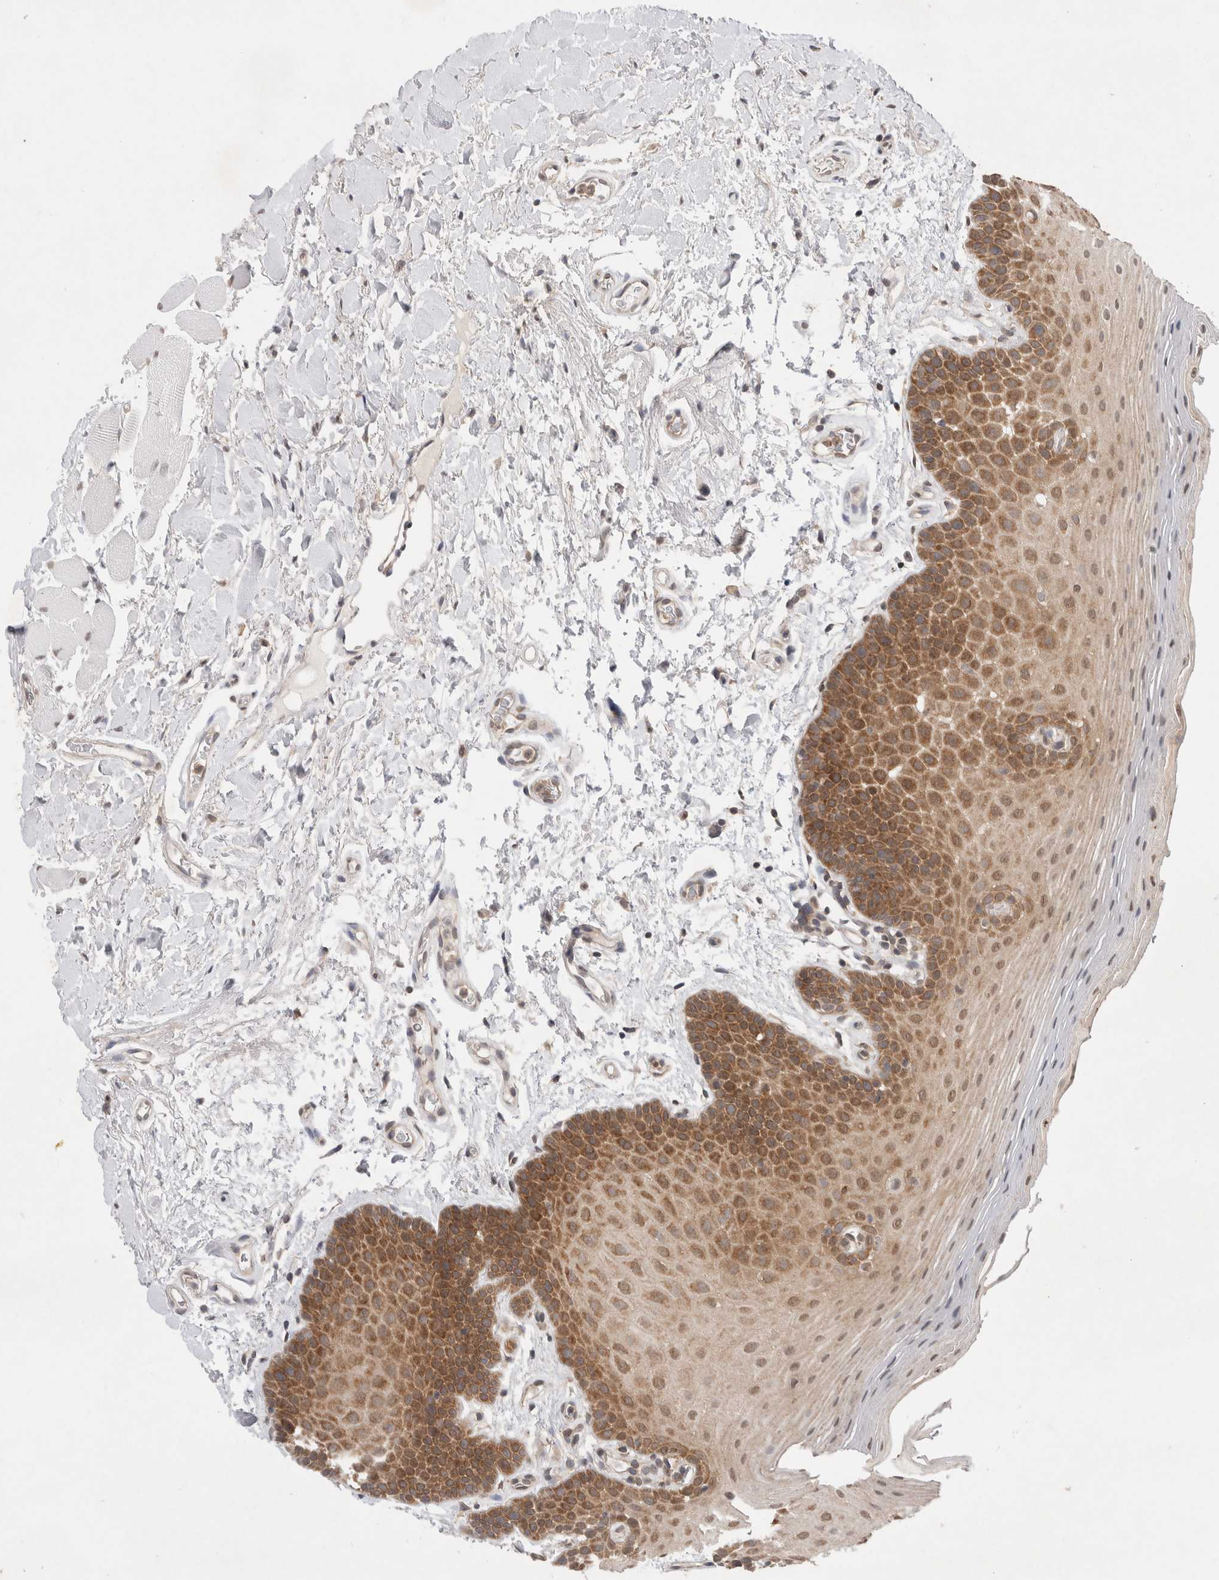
{"staining": {"intensity": "moderate", "quantity": "25%-75%", "location": "cytoplasmic/membranous,nuclear"}, "tissue": "oral mucosa", "cell_type": "Squamous epithelial cells", "image_type": "normal", "snomed": [{"axis": "morphology", "description": "Normal tissue, NOS"}, {"axis": "topography", "description": "Oral tissue"}], "caption": "Immunohistochemistry staining of unremarkable oral mucosa, which demonstrates medium levels of moderate cytoplasmic/membranous,nuclear staining in about 25%-75% of squamous epithelial cells indicating moderate cytoplasmic/membranous,nuclear protein expression. The staining was performed using DAB (brown) for protein detection and nuclei were counterstained in hematoxylin (blue).", "gene": "WIPF2", "patient": {"sex": "male", "age": 62}}